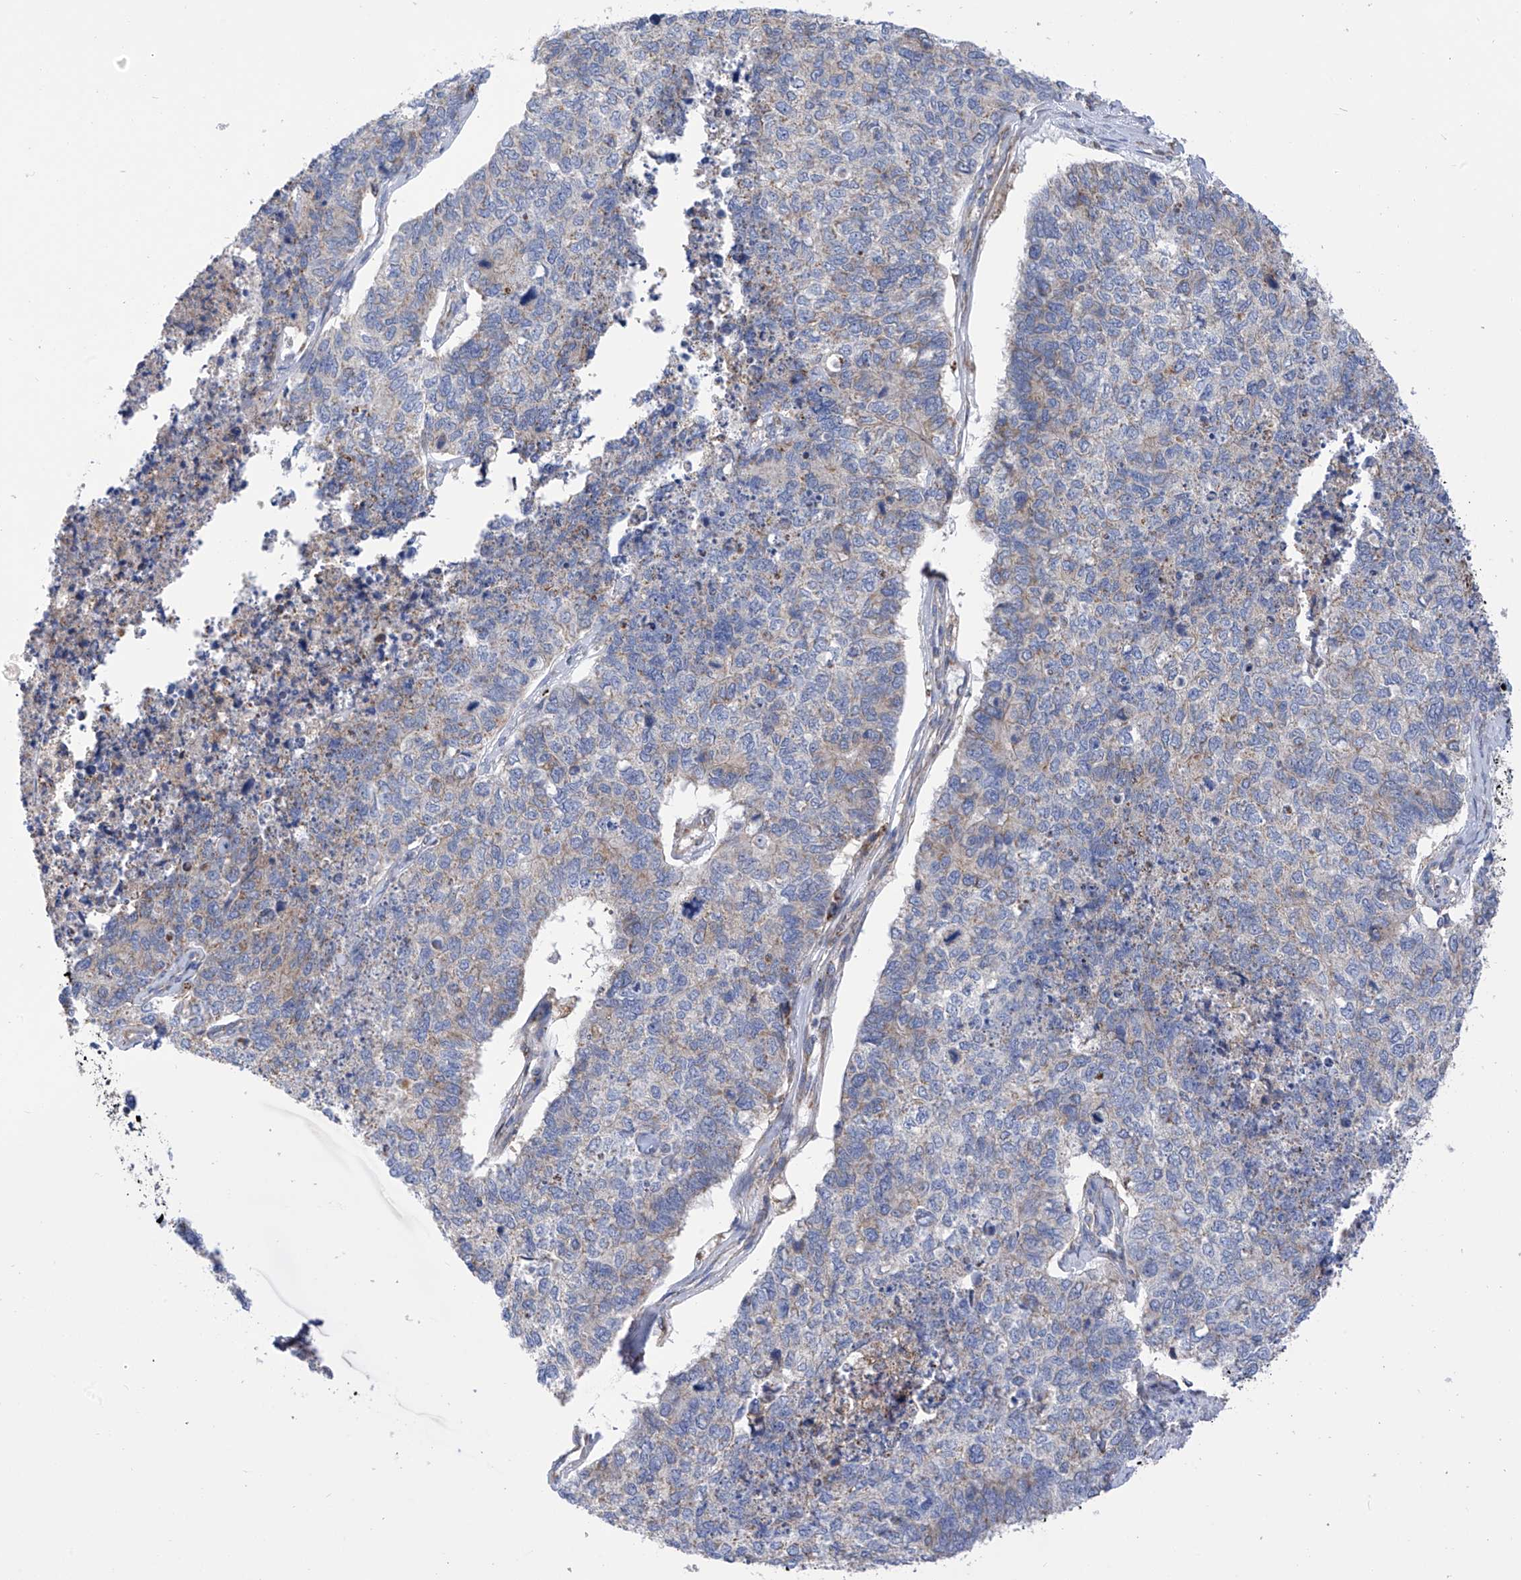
{"staining": {"intensity": "weak", "quantity": "<25%", "location": "cytoplasmic/membranous"}, "tissue": "cervical cancer", "cell_type": "Tumor cells", "image_type": "cancer", "snomed": [{"axis": "morphology", "description": "Squamous cell carcinoma, NOS"}, {"axis": "topography", "description": "Cervix"}], "caption": "A micrograph of human cervical cancer (squamous cell carcinoma) is negative for staining in tumor cells.", "gene": "P2RX7", "patient": {"sex": "female", "age": 63}}